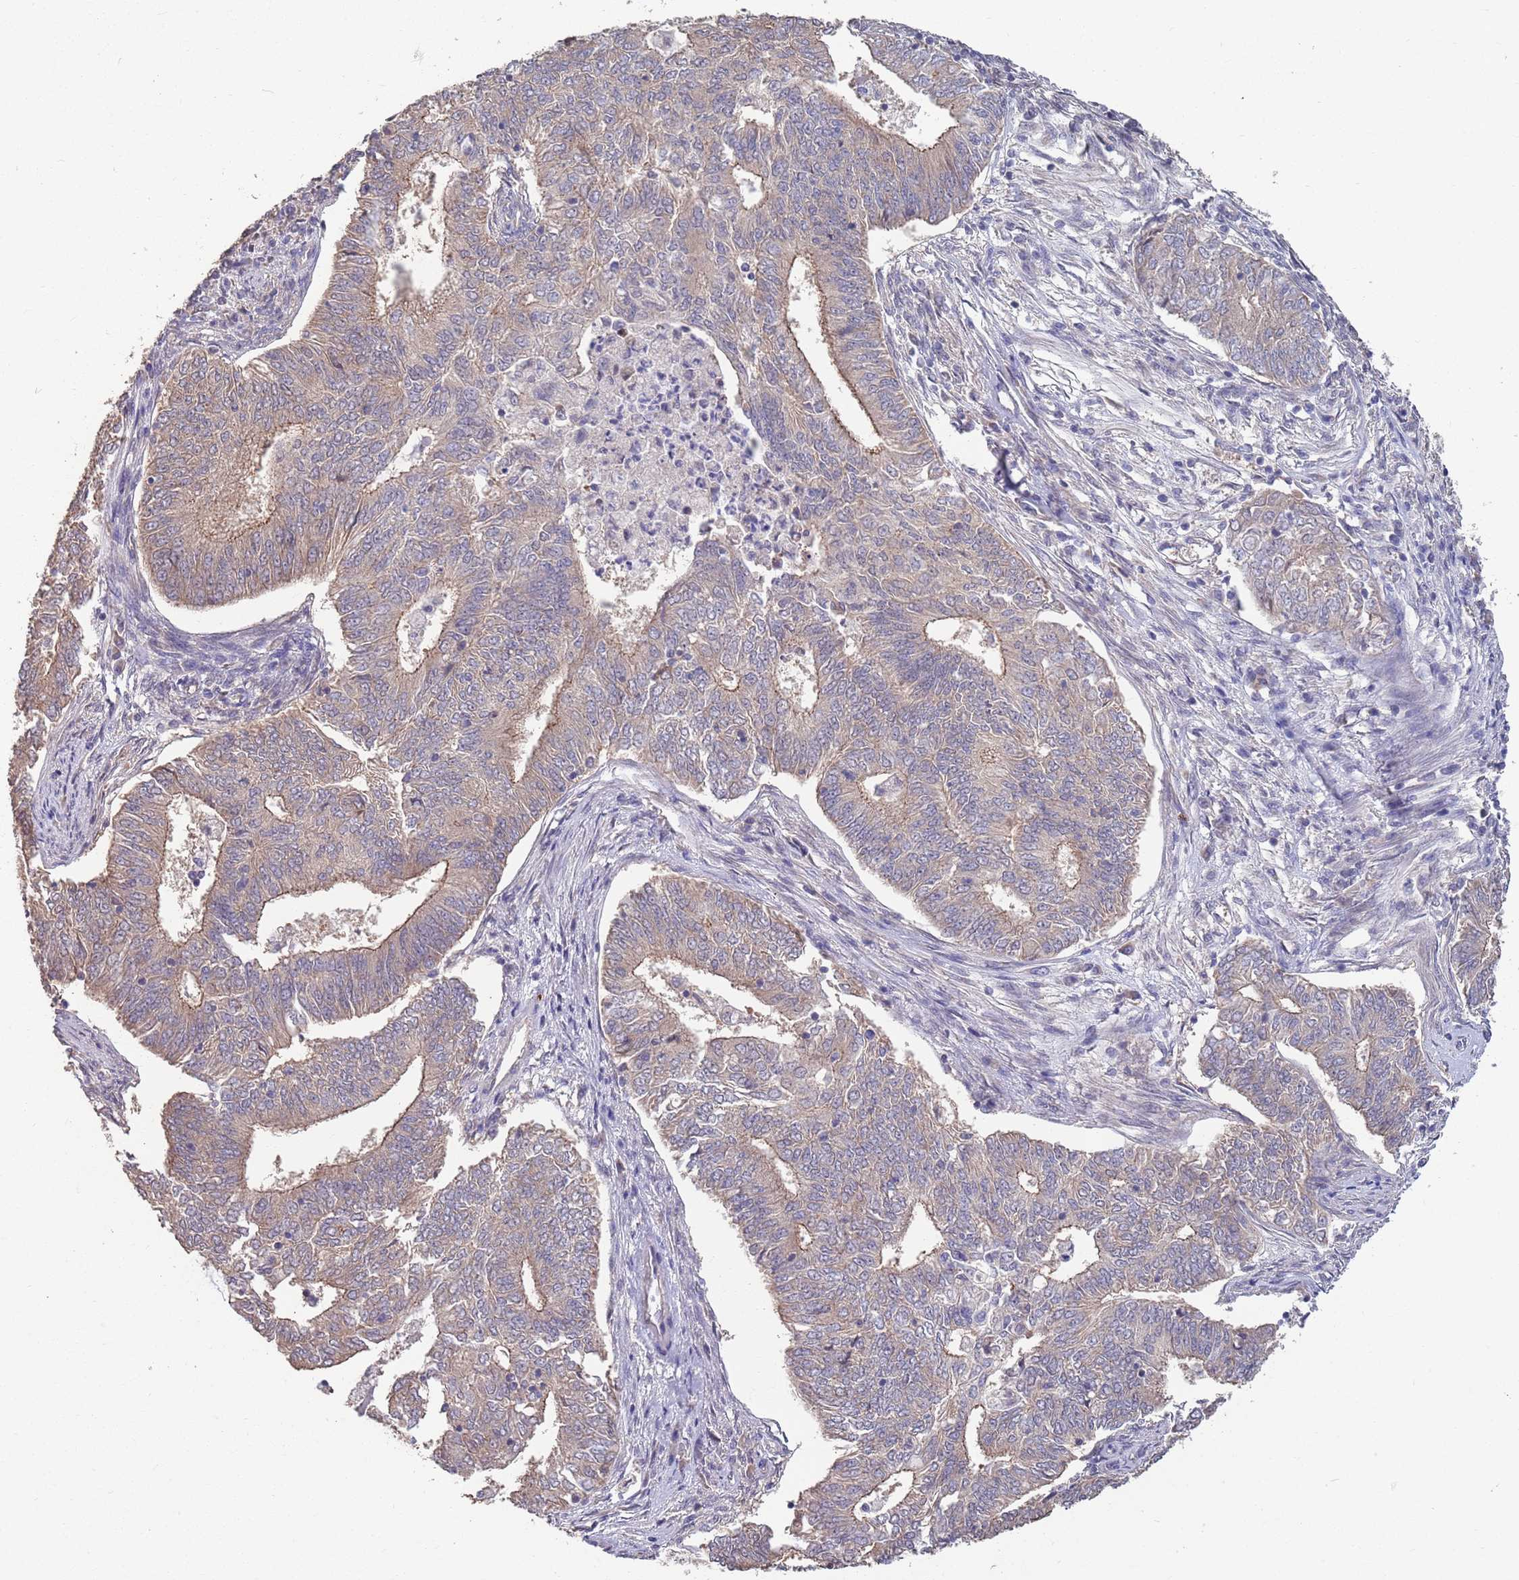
{"staining": {"intensity": "weak", "quantity": "25%-75%", "location": "cytoplasmic/membranous"}, "tissue": "endometrial cancer", "cell_type": "Tumor cells", "image_type": "cancer", "snomed": [{"axis": "morphology", "description": "Adenocarcinoma, NOS"}, {"axis": "topography", "description": "Endometrium"}], "caption": "Approximately 25%-75% of tumor cells in adenocarcinoma (endometrial) exhibit weak cytoplasmic/membranous protein expression as visualized by brown immunohistochemical staining.", "gene": "MARVELD2", "patient": {"sex": "female", "age": 62}}